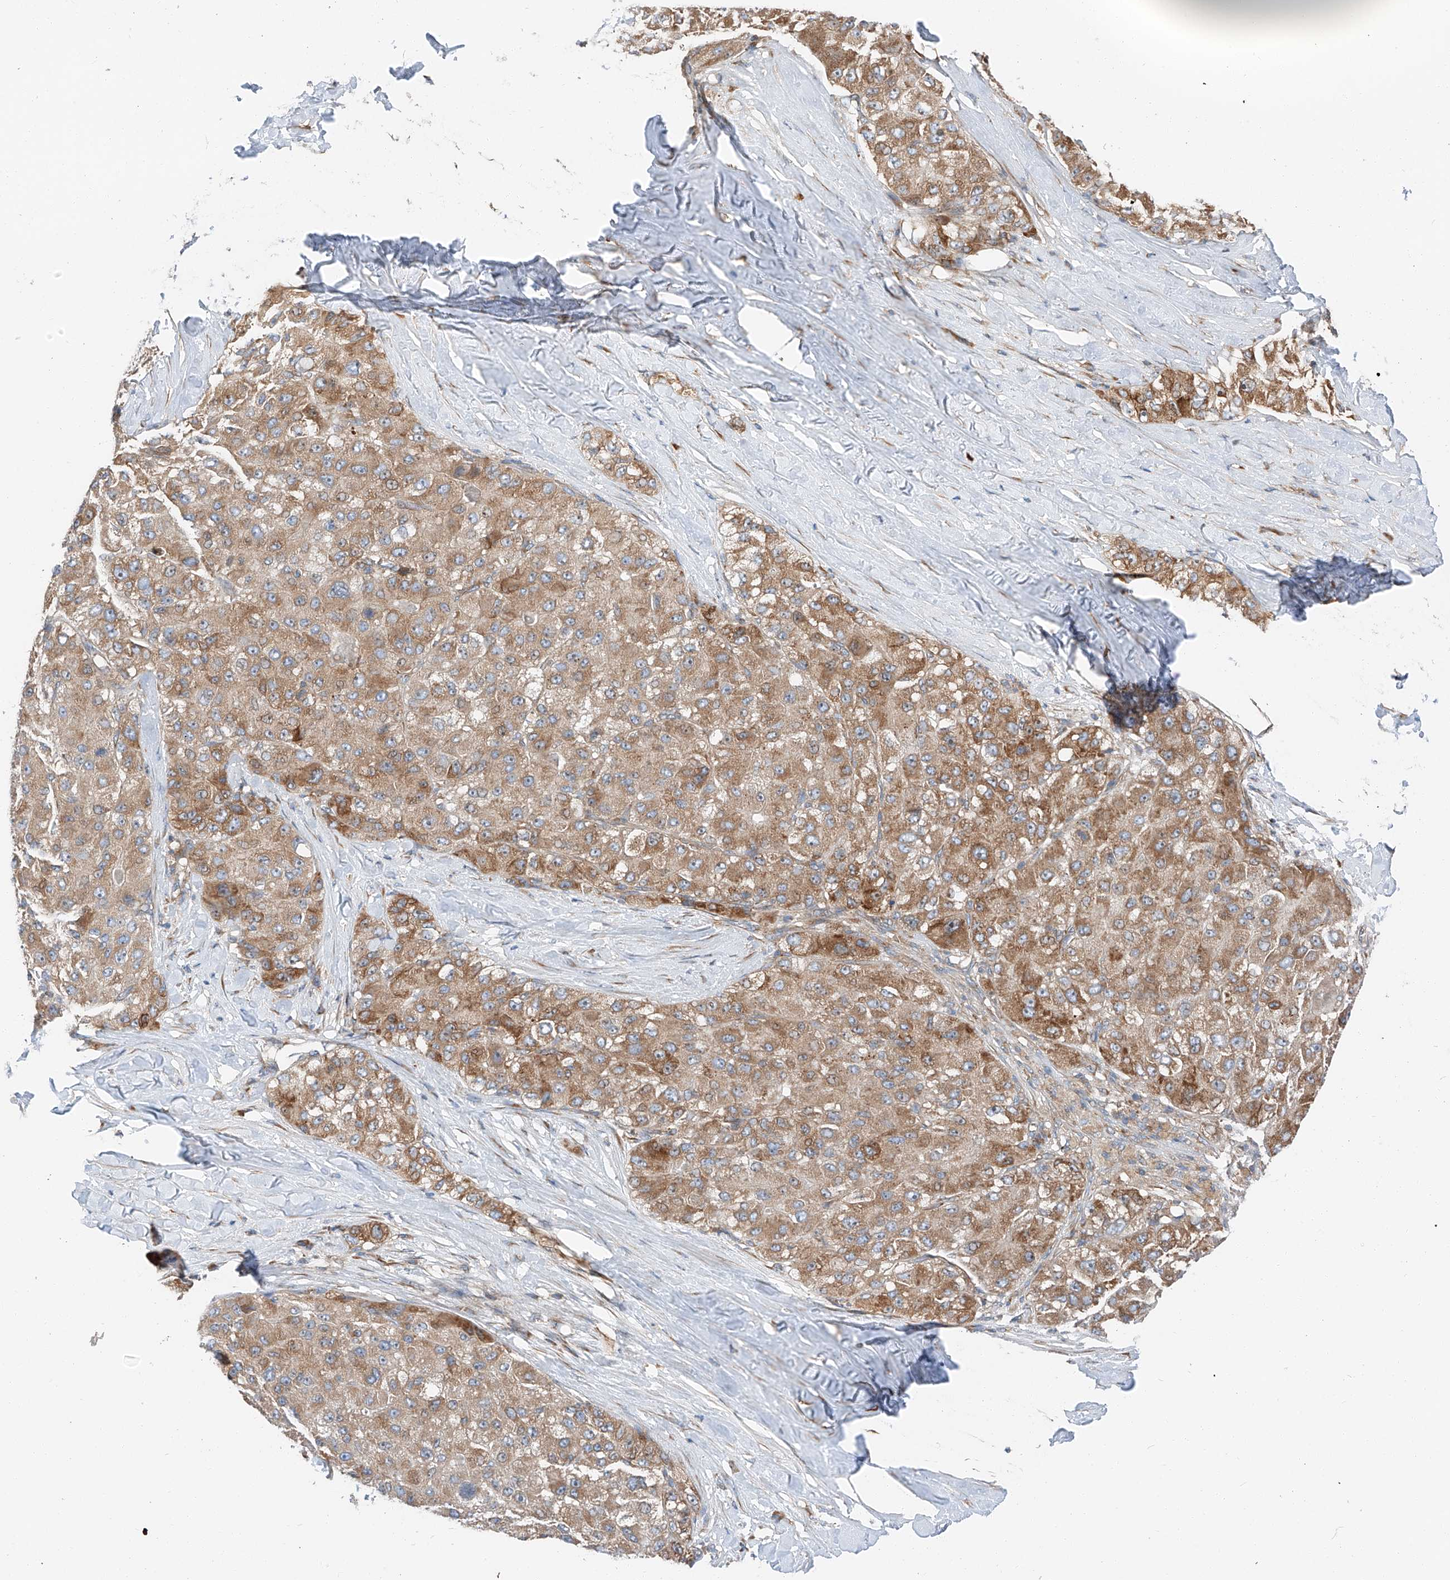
{"staining": {"intensity": "moderate", "quantity": ">75%", "location": "cytoplasmic/membranous"}, "tissue": "liver cancer", "cell_type": "Tumor cells", "image_type": "cancer", "snomed": [{"axis": "morphology", "description": "Carcinoma, Hepatocellular, NOS"}, {"axis": "topography", "description": "Liver"}], "caption": "IHC (DAB) staining of human liver cancer (hepatocellular carcinoma) displays moderate cytoplasmic/membranous protein positivity in approximately >75% of tumor cells.", "gene": "ZC3H15", "patient": {"sex": "male", "age": 80}}